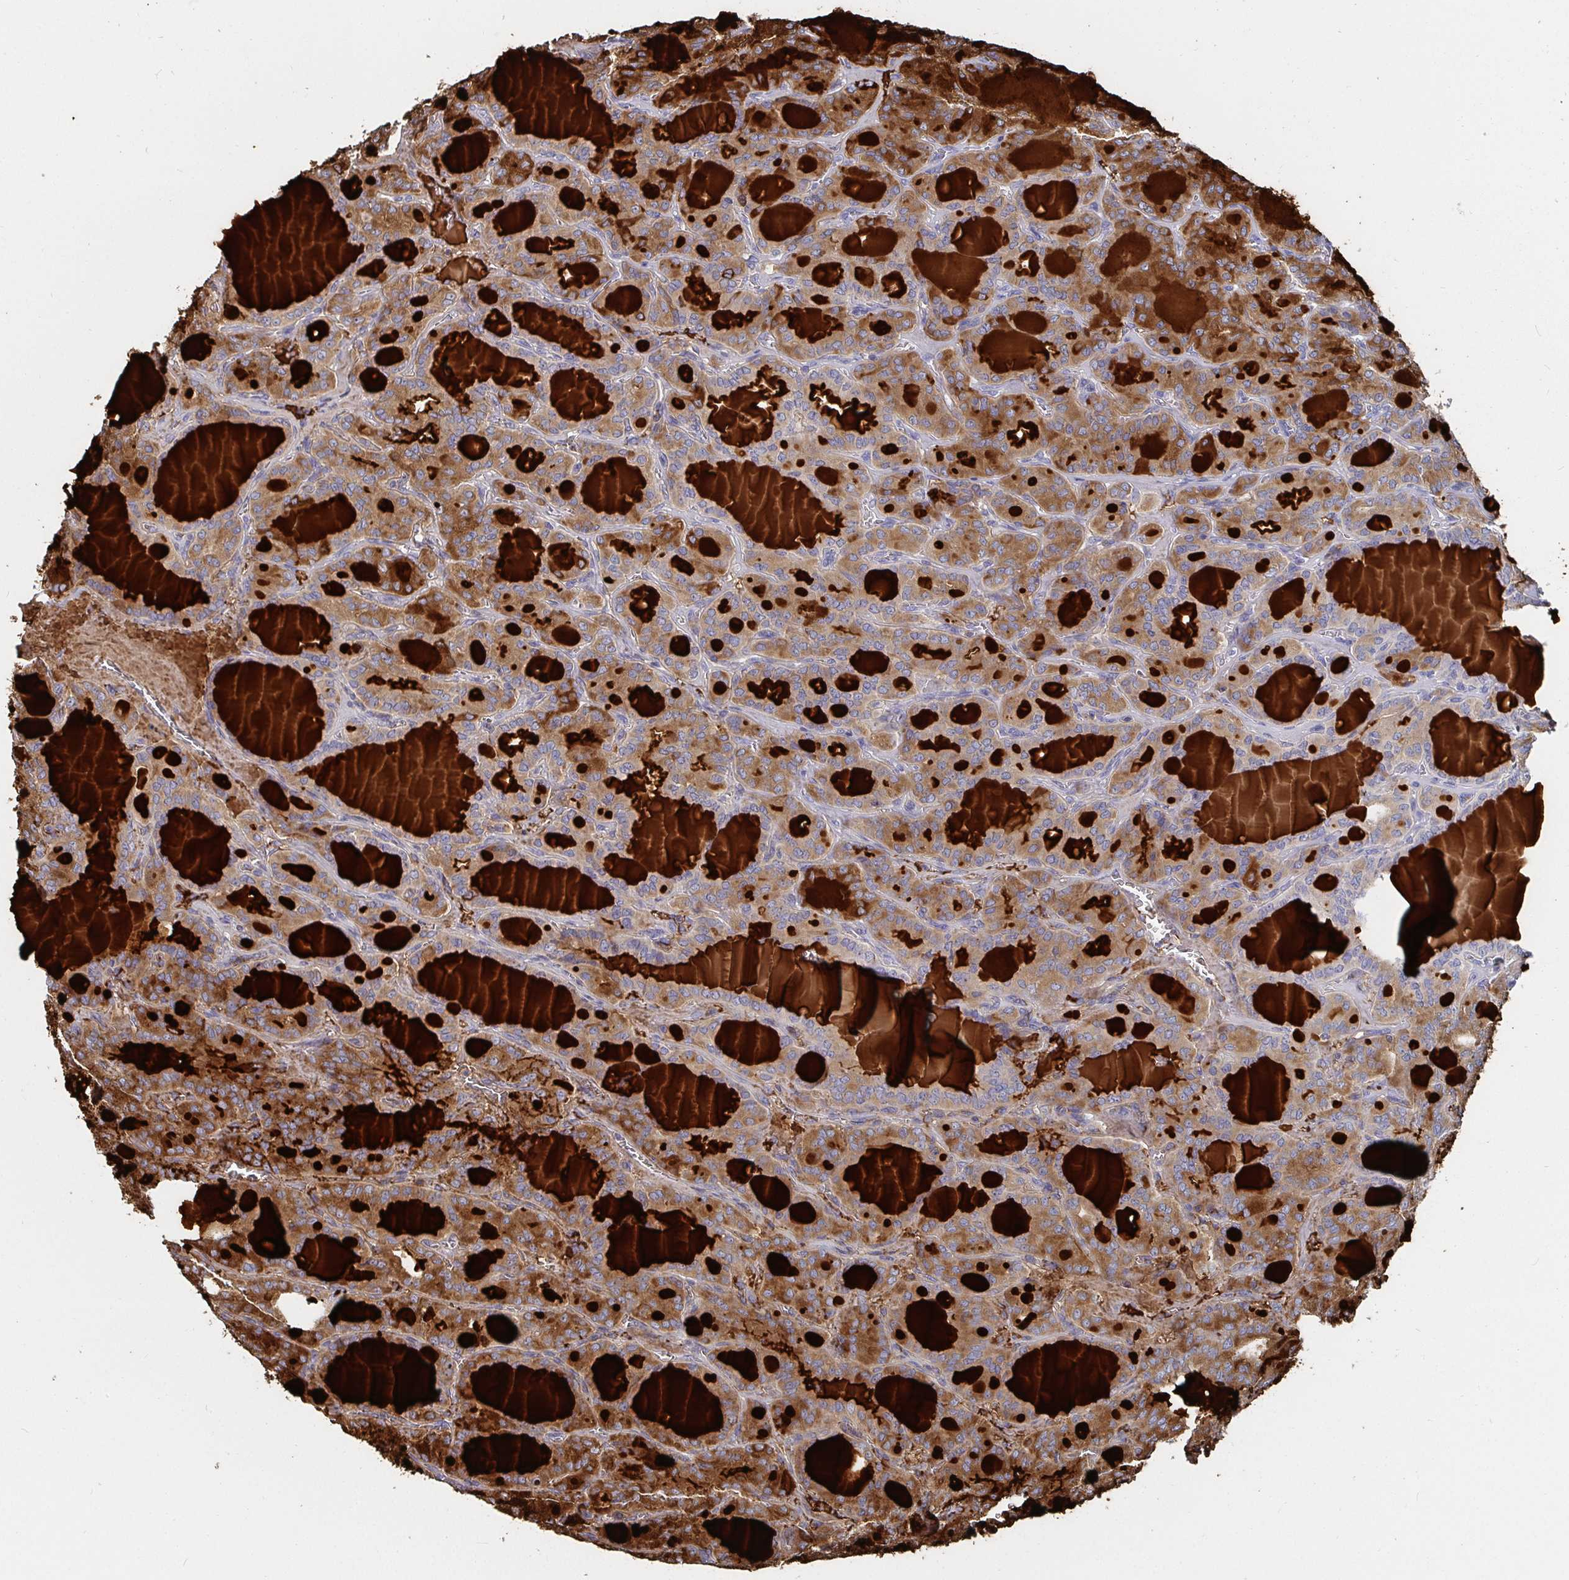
{"staining": {"intensity": "weak", "quantity": ">75%", "location": "cytoplasmic/membranous"}, "tissue": "thyroid cancer", "cell_type": "Tumor cells", "image_type": "cancer", "snomed": [{"axis": "morphology", "description": "Papillary adenocarcinoma, NOS"}, {"axis": "topography", "description": "Thyroid gland"}], "caption": "Protein staining of thyroid papillary adenocarcinoma tissue exhibits weak cytoplasmic/membranous staining in about >75% of tumor cells.", "gene": "GJA4", "patient": {"sex": "male", "age": 87}}